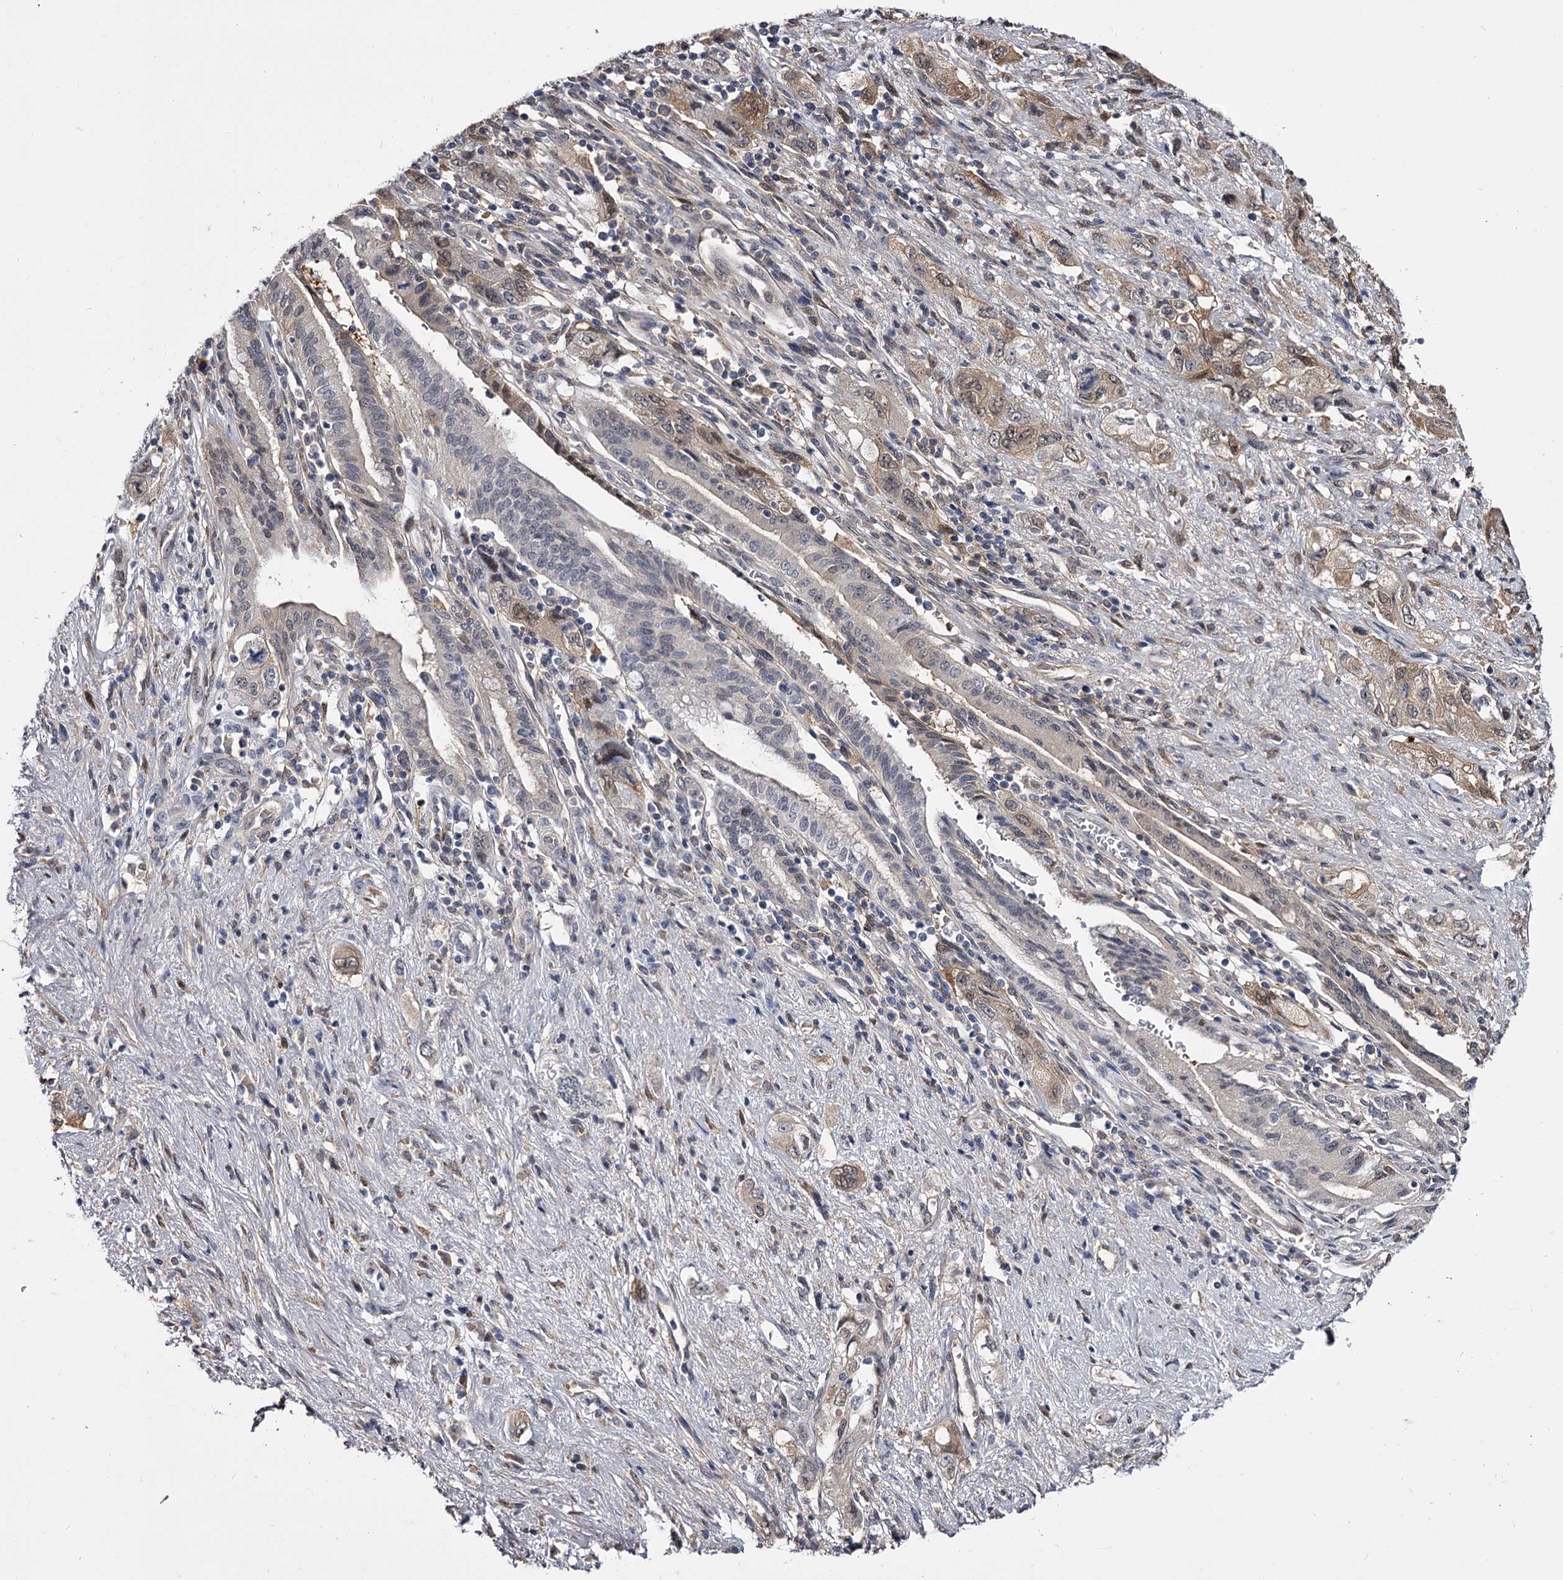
{"staining": {"intensity": "moderate", "quantity": "<25%", "location": "cytoplasmic/membranous,nuclear"}, "tissue": "pancreatic cancer", "cell_type": "Tumor cells", "image_type": "cancer", "snomed": [{"axis": "morphology", "description": "Adenocarcinoma, NOS"}, {"axis": "topography", "description": "Pancreas"}], "caption": "Pancreatic cancer stained with a protein marker exhibits moderate staining in tumor cells.", "gene": "GSTO1", "patient": {"sex": "female", "age": 73}}